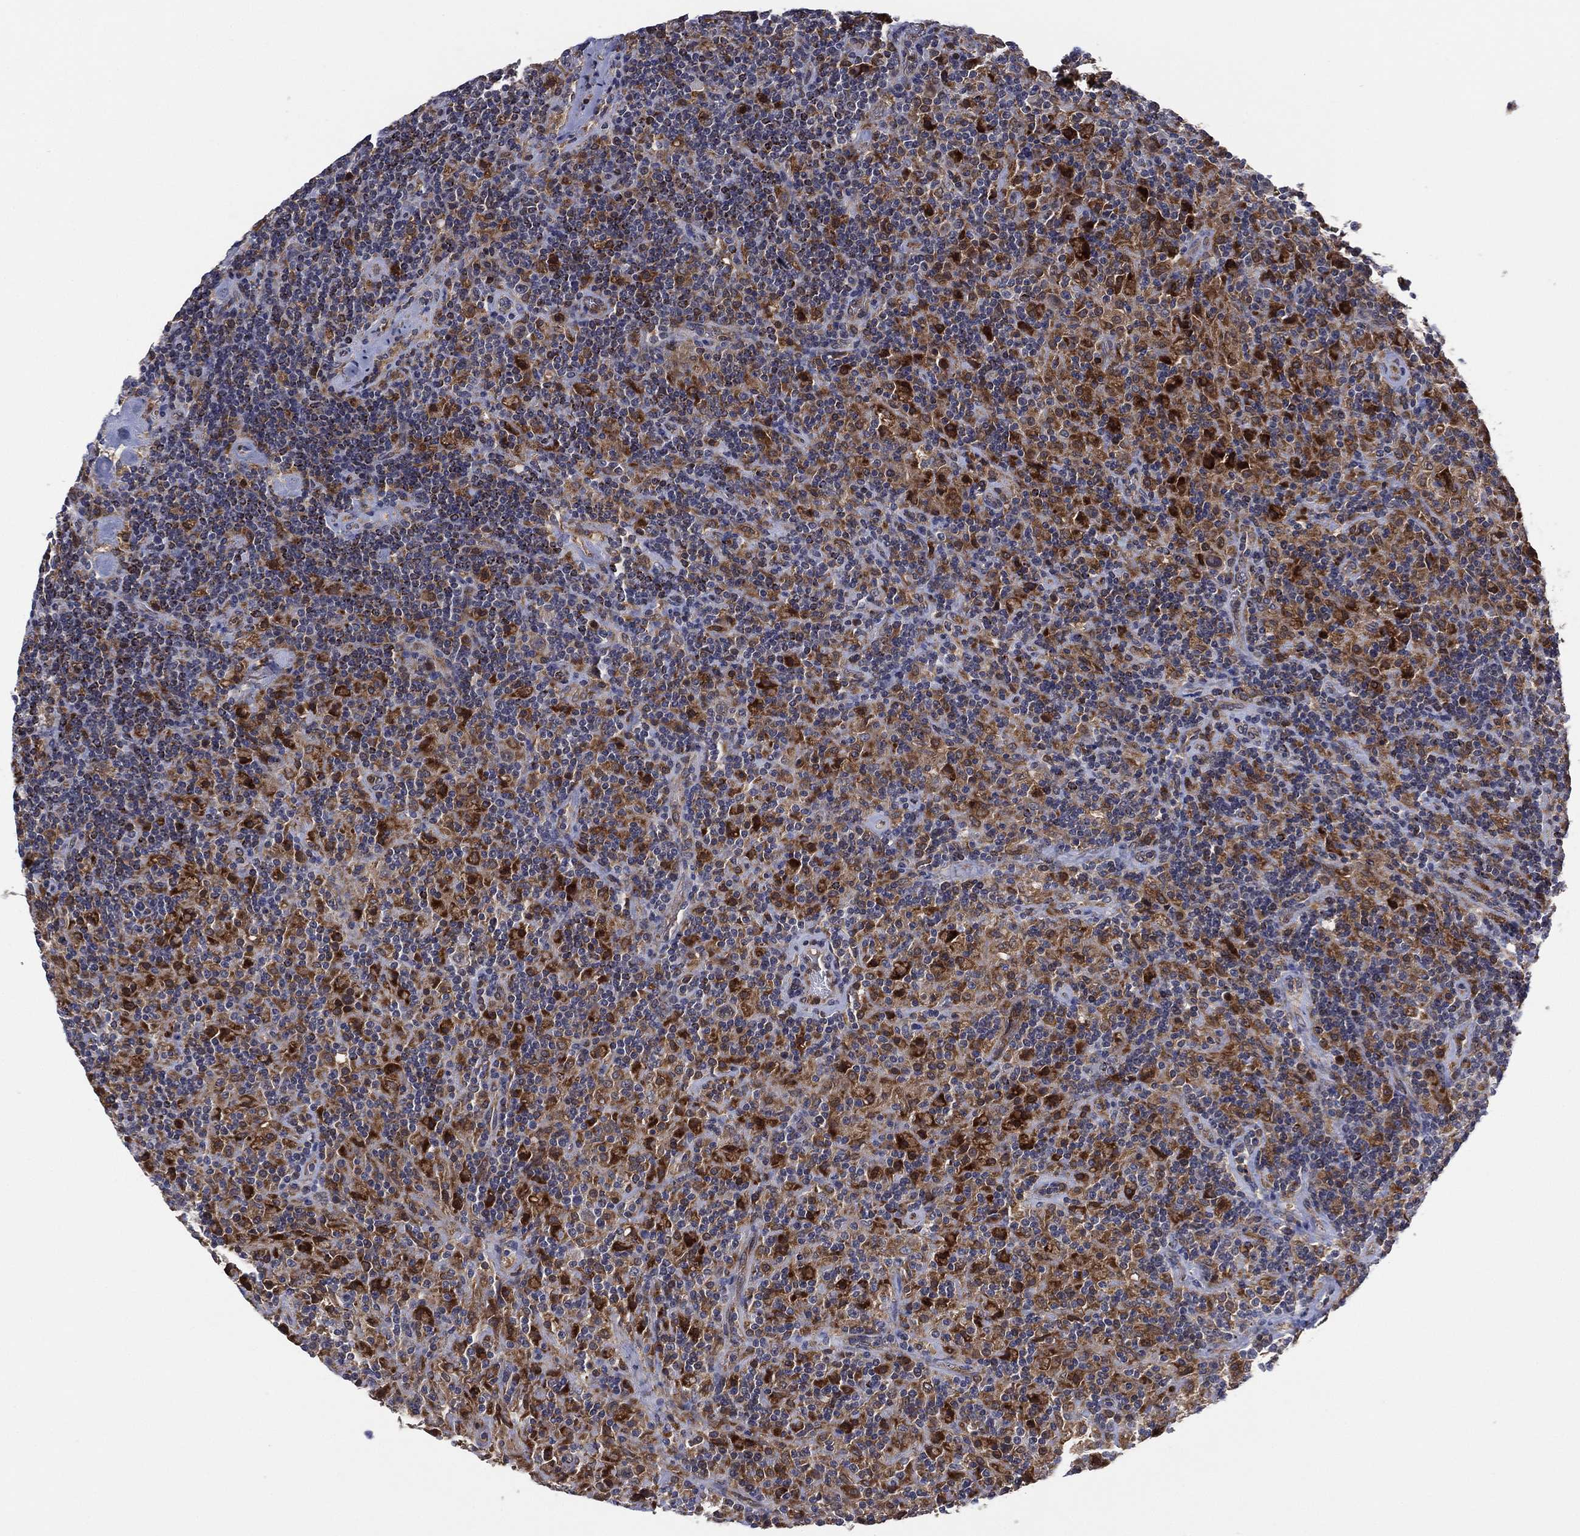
{"staining": {"intensity": "moderate", "quantity": "25%-75%", "location": "cytoplasmic/membranous"}, "tissue": "lymphoma", "cell_type": "Tumor cells", "image_type": "cancer", "snomed": [{"axis": "morphology", "description": "Hodgkin's disease, NOS"}, {"axis": "topography", "description": "Lymph node"}], "caption": "There is medium levels of moderate cytoplasmic/membranous positivity in tumor cells of Hodgkin's disease, as demonstrated by immunohistochemical staining (brown color).", "gene": "FES", "patient": {"sex": "male", "age": 70}}